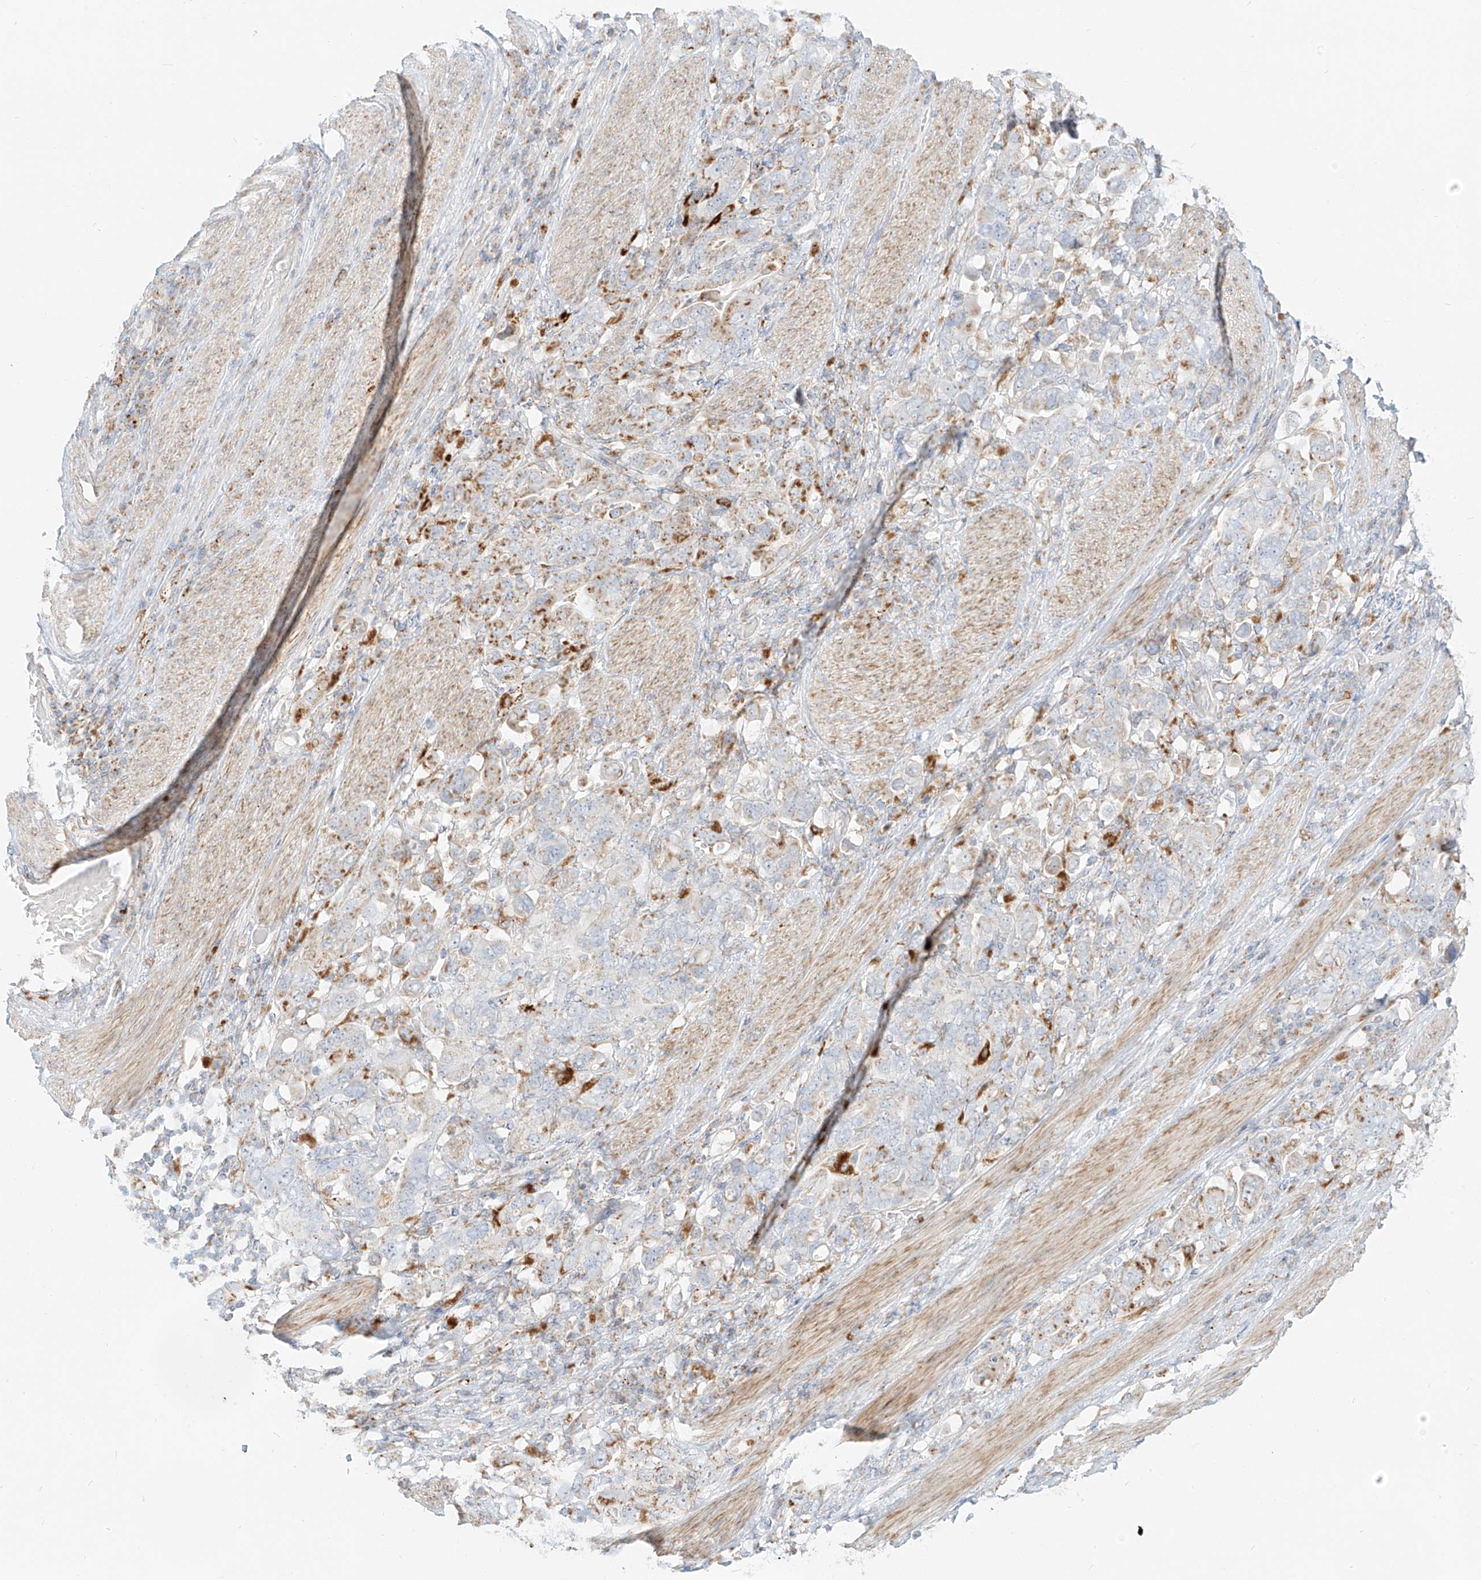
{"staining": {"intensity": "moderate", "quantity": ">75%", "location": "cytoplasmic/membranous"}, "tissue": "stomach cancer", "cell_type": "Tumor cells", "image_type": "cancer", "snomed": [{"axis": "morphology", "description": "Adenocarcinoma, NOS"}, {"axis": "topography", "description": "Stomach, upper"}], "caption": "Stomach adenocarcinoma was stained to show a protein in brown. There is medium levels of moderate cytoplasmic/membranous staining in about >75% of tumor cells. (DAB = brown stain, brightfield microscopy at high magnification).", "gene": "SLC35F6", "patient": {"sex": "male", "age": 62}}